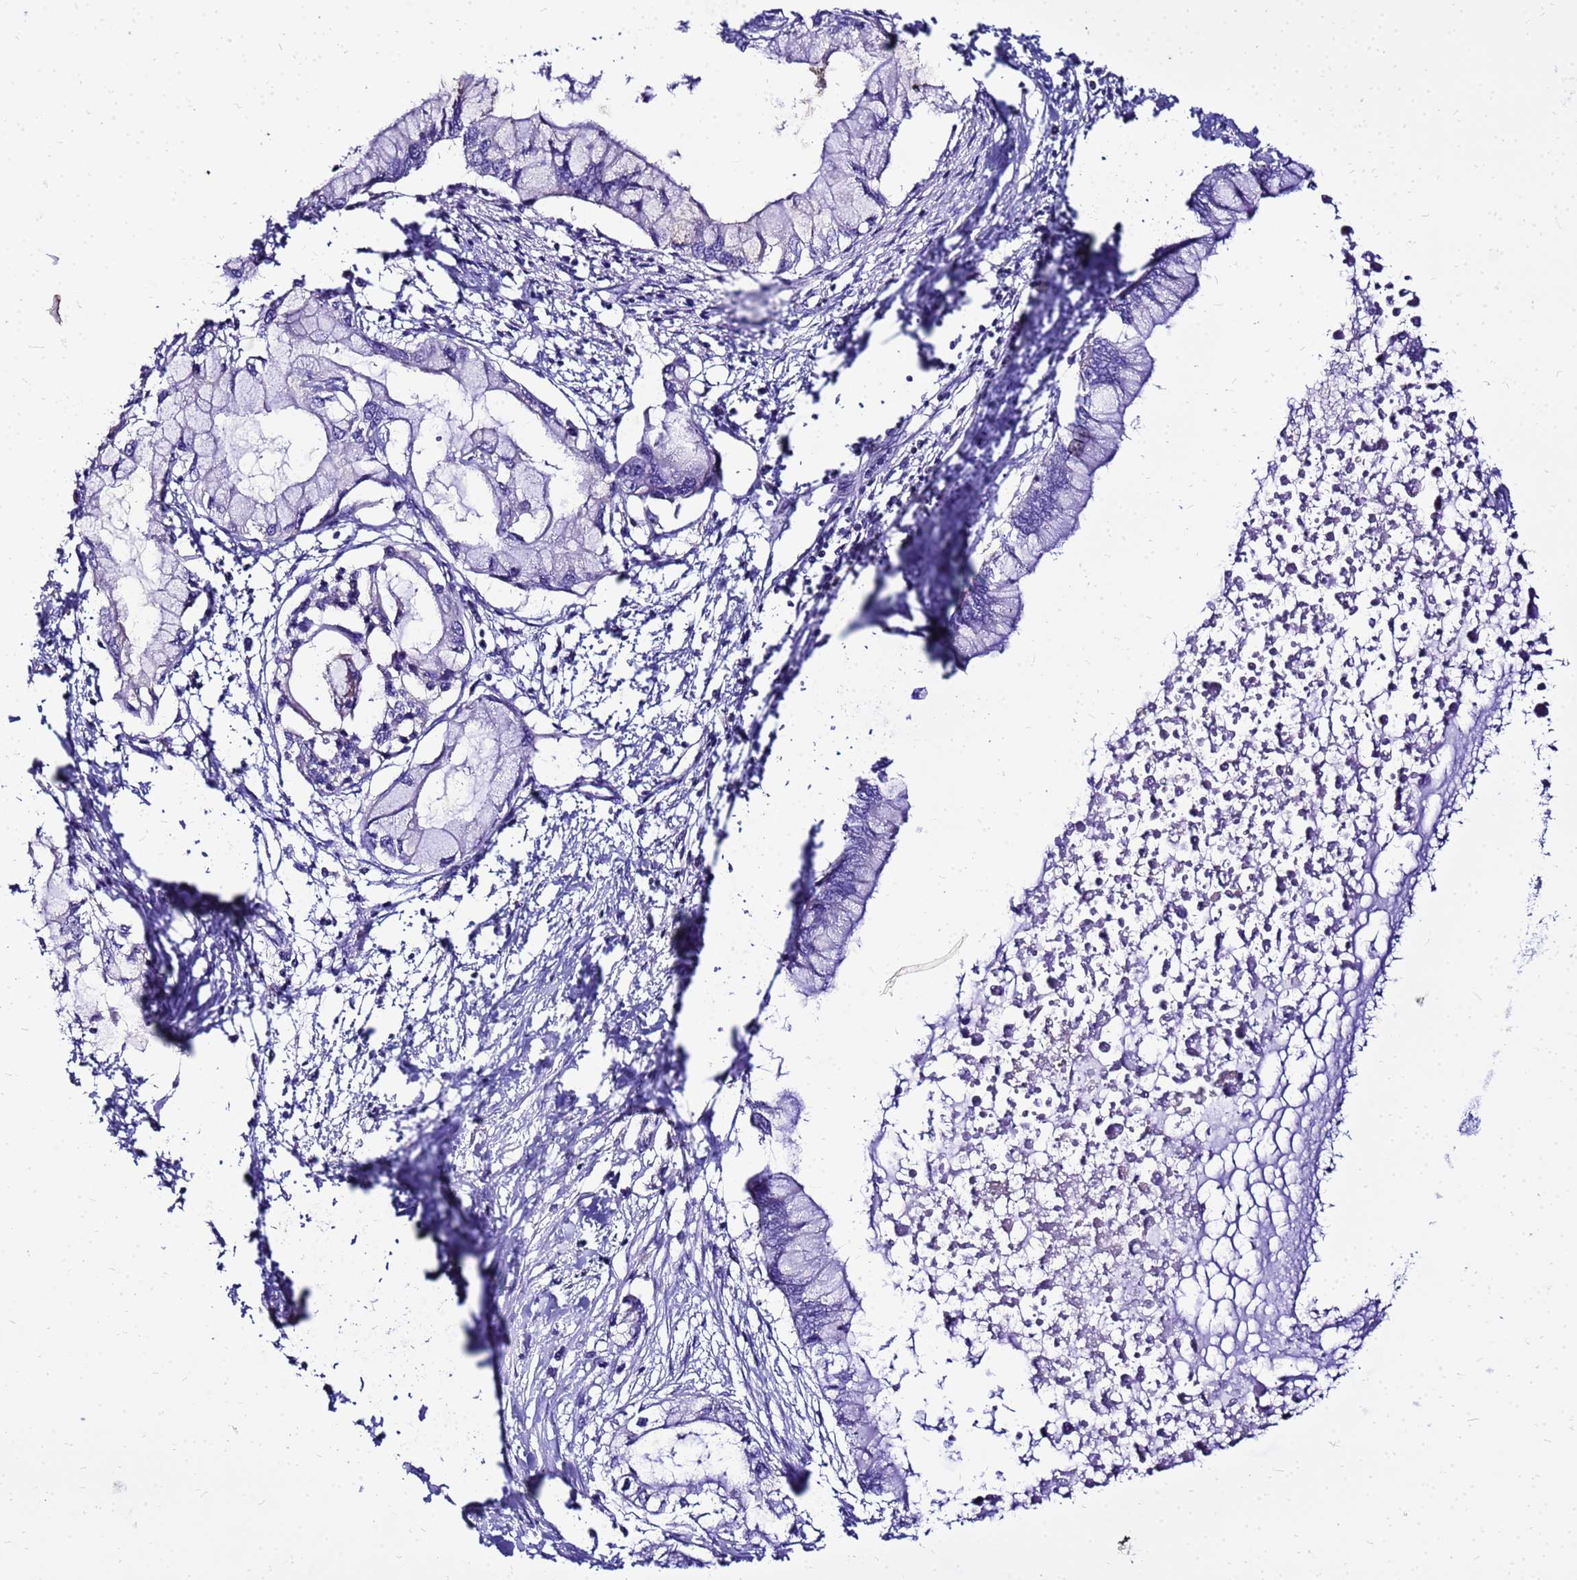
{"staining": {"intensity": "negative", "quantity": "none", "location": "none"}, "tissue": "pancreatic cancer", "cell_type": "Tumor cells", "image_type": "cancer", "snomed": [{"axis": "morphology", "description": "Adenocarcinoma, NOS"}, {"axis": "topography", "description": "Pancreas"}], "caption": "Tumor cells are negative for brown protein staining in pancreatic cancer (adenocarcinoma). (Brightfield microscopy of DAB immunohistochemistry (IHC) at high magnification).", "gene": "HERC5", "patient": {"sex": "male", "age": 48}}